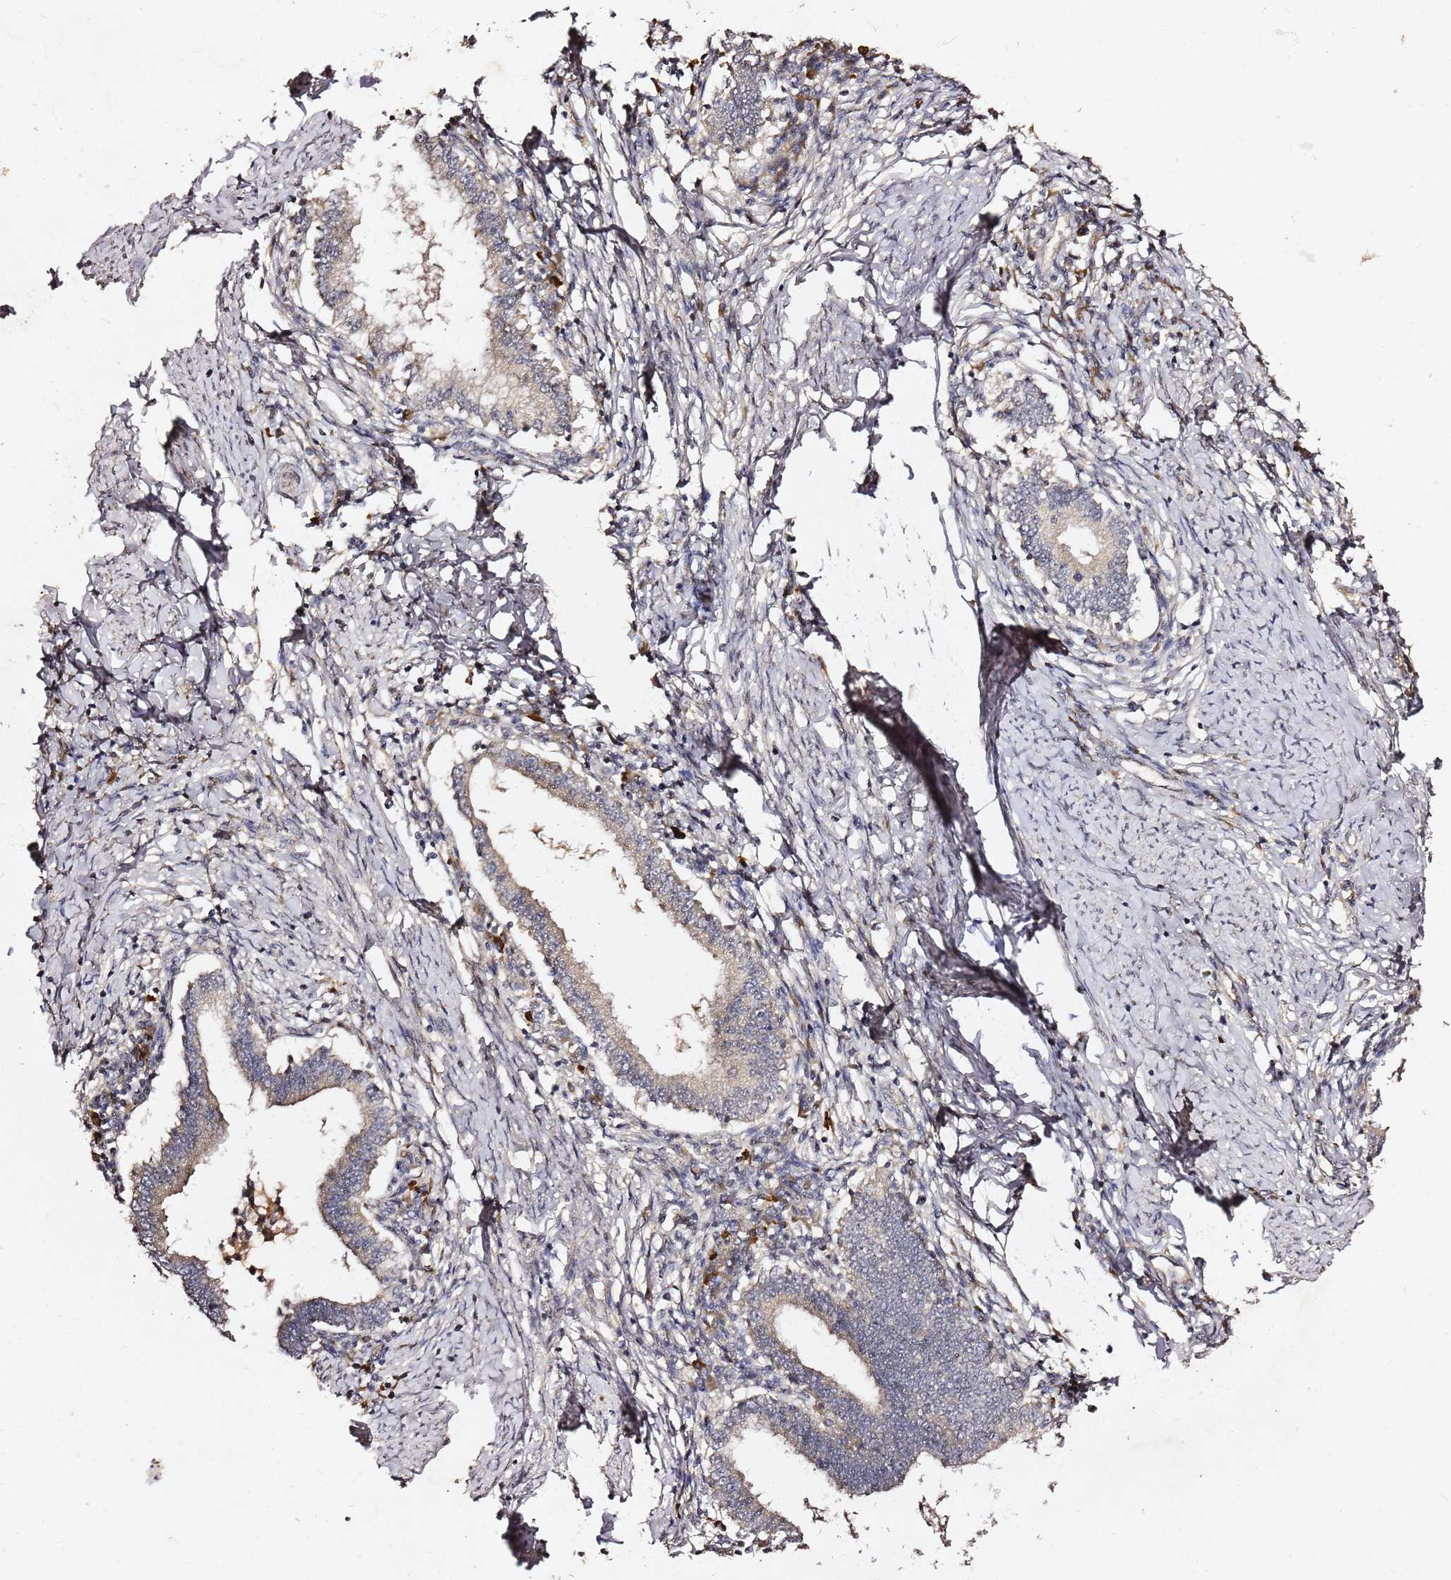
{"staining": {"intensity": "weak", "quantity": "25%-75%", "location": "cytoplasmic/membranous"}, "tissue": "cervical cancer", "cell_type": "Tumor cells", "image_type": "cancer", "snomed": [{"axis": "morphology", "description": "Adenocarcinoma, NOS"}, {"axis": "topography", "description": "Cervix"}], "caption": "The image reveals a brown stain indicating the presence of a protein in the cytoplasmic/membranous of tumor cells in adenocarcinoma (cervical). (Stains: DAB (3,3'-diaminobenzidine) in brown, nuclei in blue, Microscopy: brightfield microscopy at high magnification).", "gene": "C6orf136", "patient": {"sex": "female", "age": 36}}